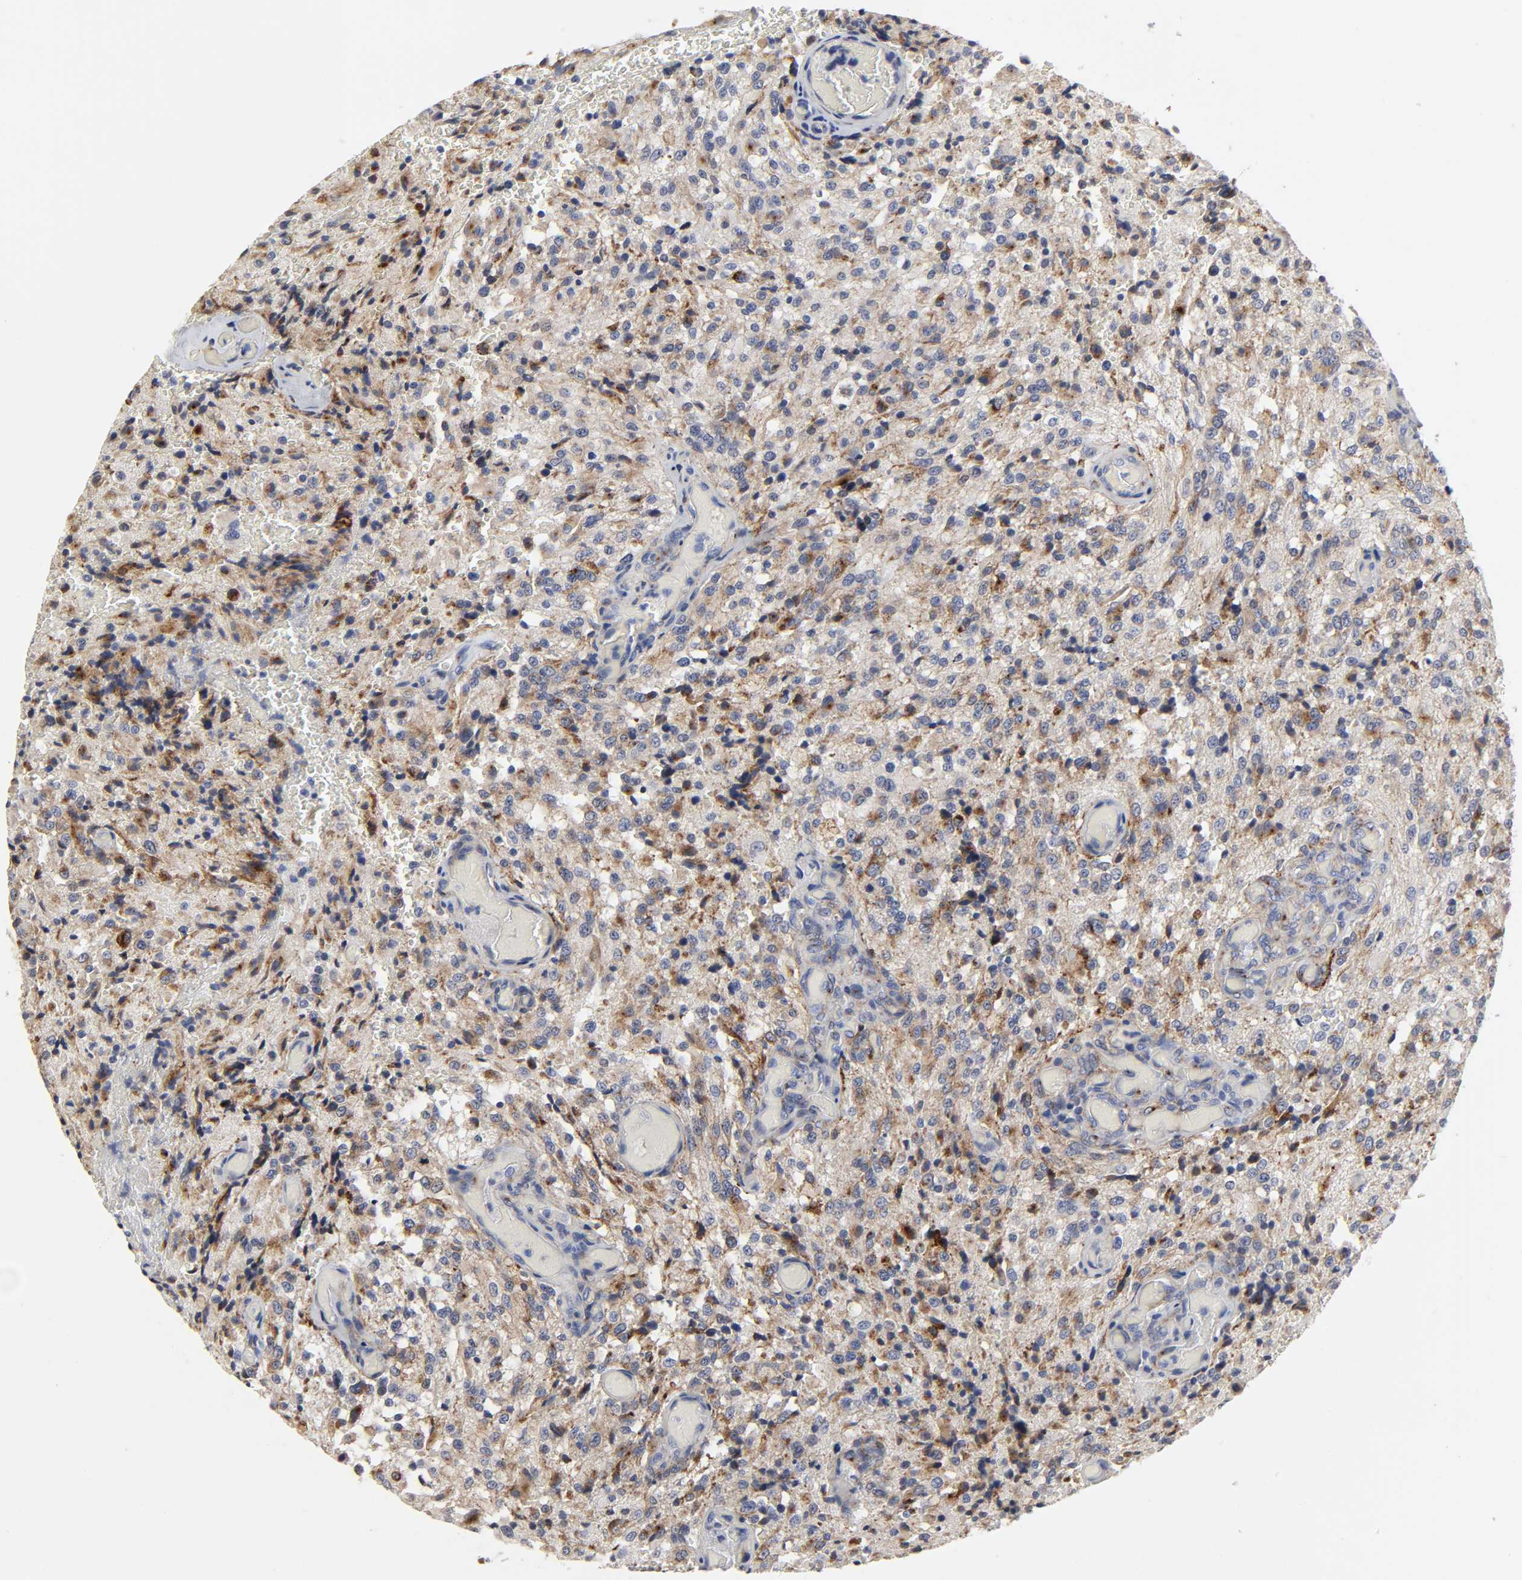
{"staining": {"intensity": "strong", "quantity": ">75%", "location": "cytoplasmic/membranous"}, "tissue": "glioma", "cell_type": "Tumor cells", "image_type": "cancer", "snomed": [{"axis": "morphology", "description": "Normal tissue, NOS"}, {"axis": "morphology", "description": "Glioma, malignant, High grade"}, {"axis": "topography", "description": "Cerebral cortex"}], "caption": "Immunohistochemical staining of human glioma displays strong cytoplasmic/membranous protein expression in approximately >75% of tumor cells.", "gene": "LRP1", "patient": {"sex": "male", "age": 56}}